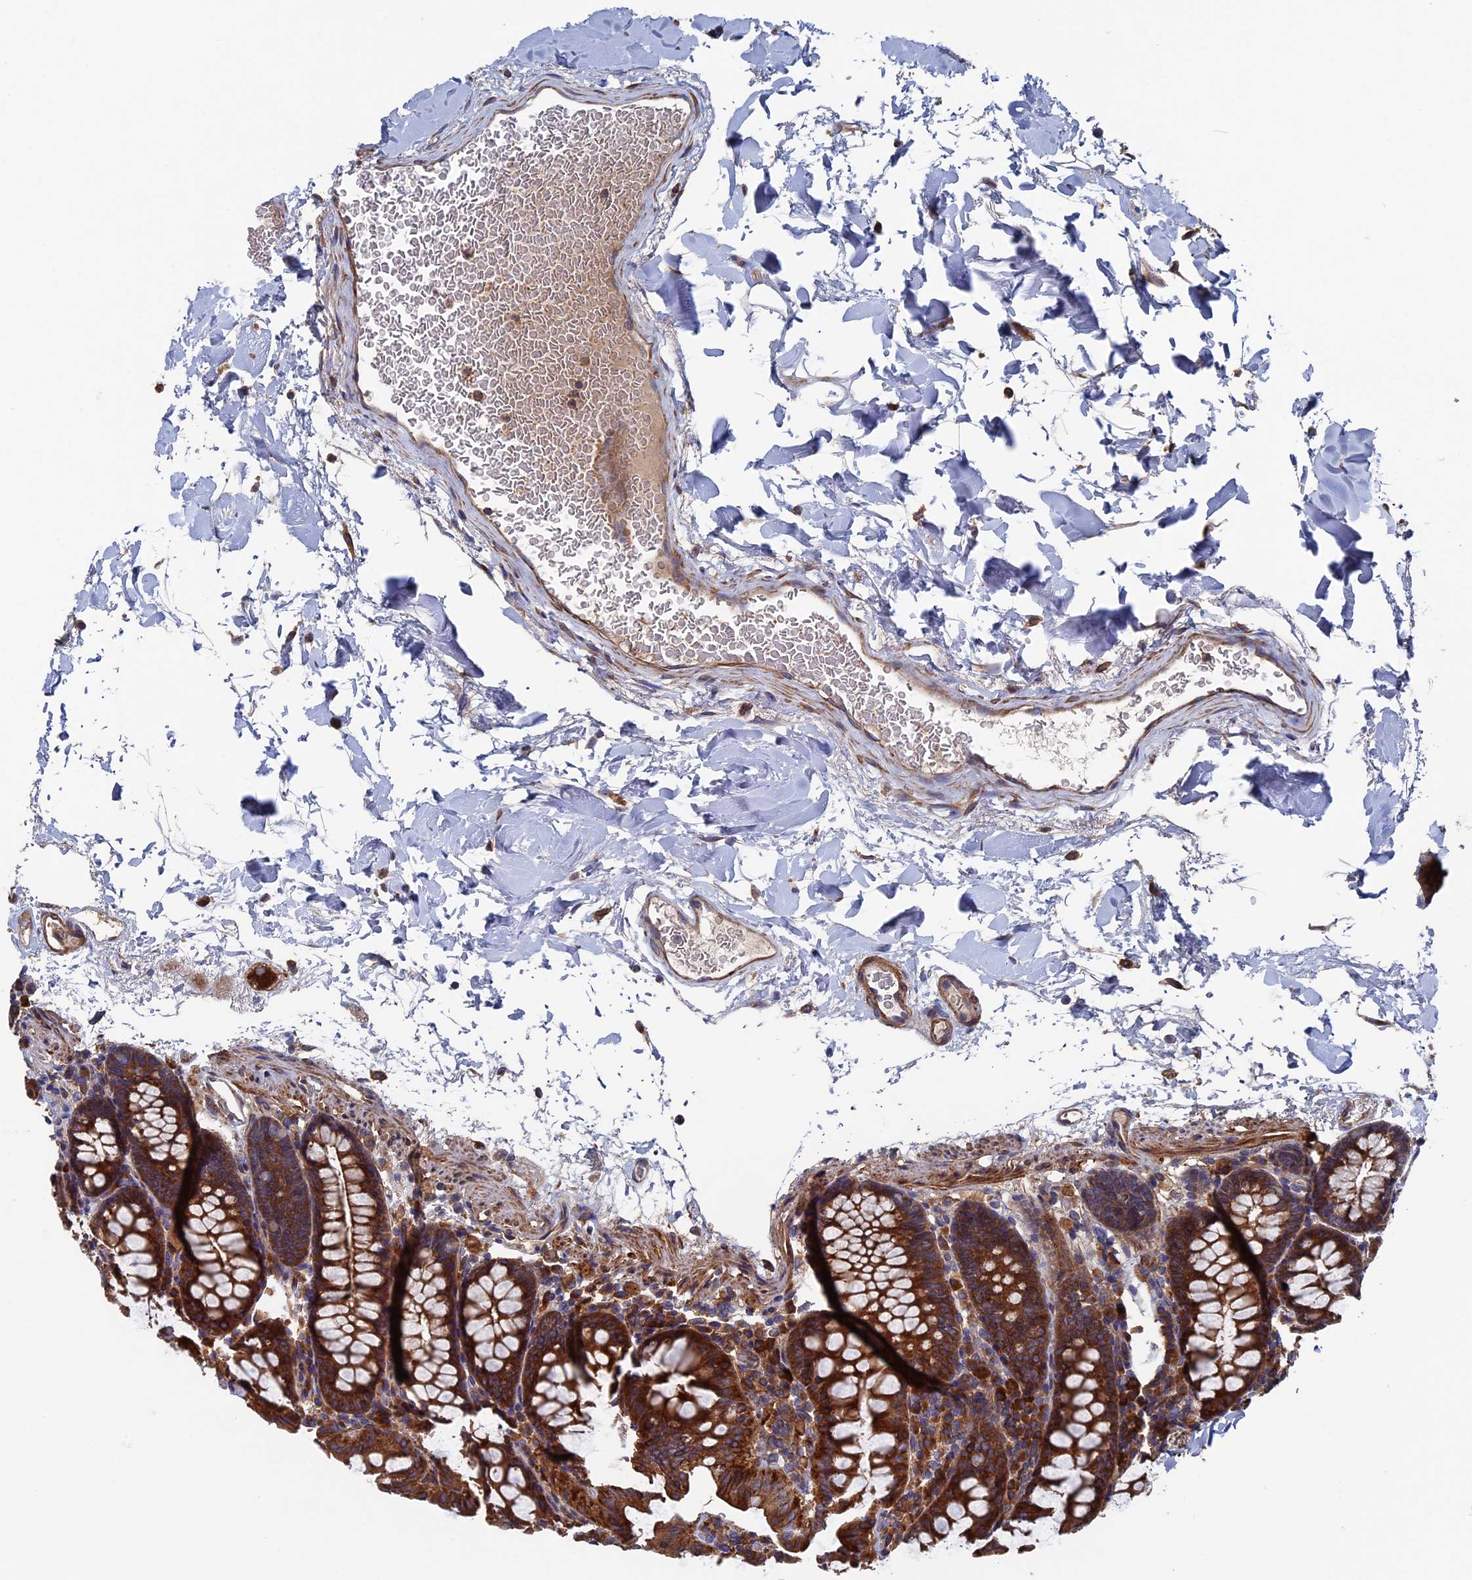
{"staining": {"intensity": "moderate", "quantity": ">75%", "location": "cytoplasmic/membranous"}, "tissue": "colon", "cell_type": "Endothelial cells", "image_type": "normal", "snomed": [{"axis": "morphology", "description": "Normal tissue, NOS"}, {"axis": "topography", "description": "Colon"}], "caption": "Normal colon demonstrates moderate cytoplasmic/membranous staining in about >75% of endothelial cells, visualized by immunohistochemistry.", "gene": "DNAJC3", "patient": {"sex": "male", "age": 75}}